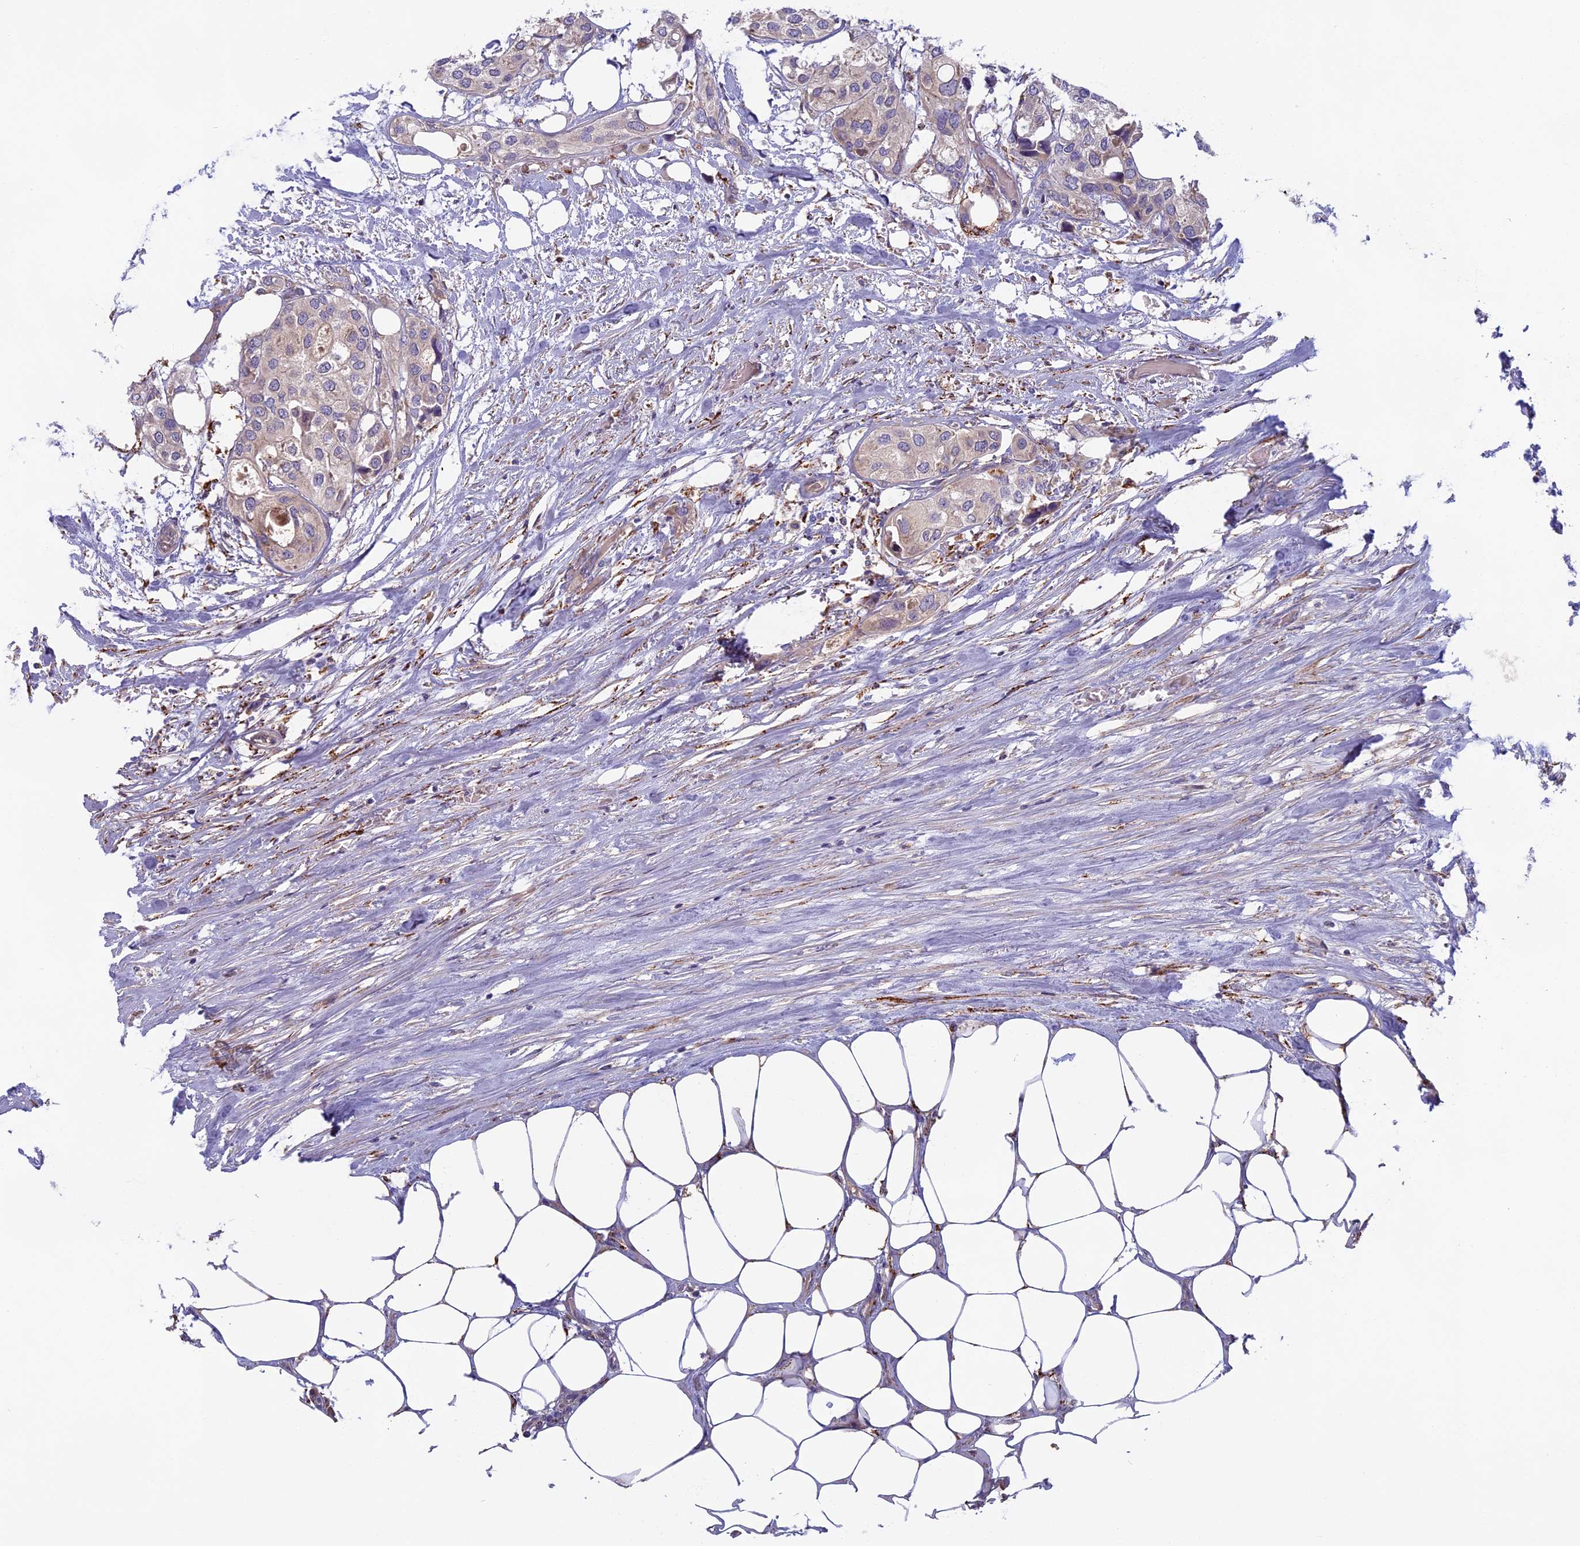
{"staining": {"intensity": "moderate", "quantity": "25%-75%", "location": "cytoplasmic/membranous"}, "tissue": "urothelial cancer", "cell_type": "Tumor cells", "image_type": "cancer", "snomed": [{"axis": "morphology", "description": "Urothelial carcinoma, High grade"}, {"axis": "topography", "description": "Urinary bladder"}], "caption": "About 25%-75% of tumor cells in high-grade urothelial carcinoma display moderate cytoplasmic/membranous protein staining as visualized by brown immunohistochemical staining.", "gene": "SEMA7A", "patient": {"sex": "male", "age": 64}}